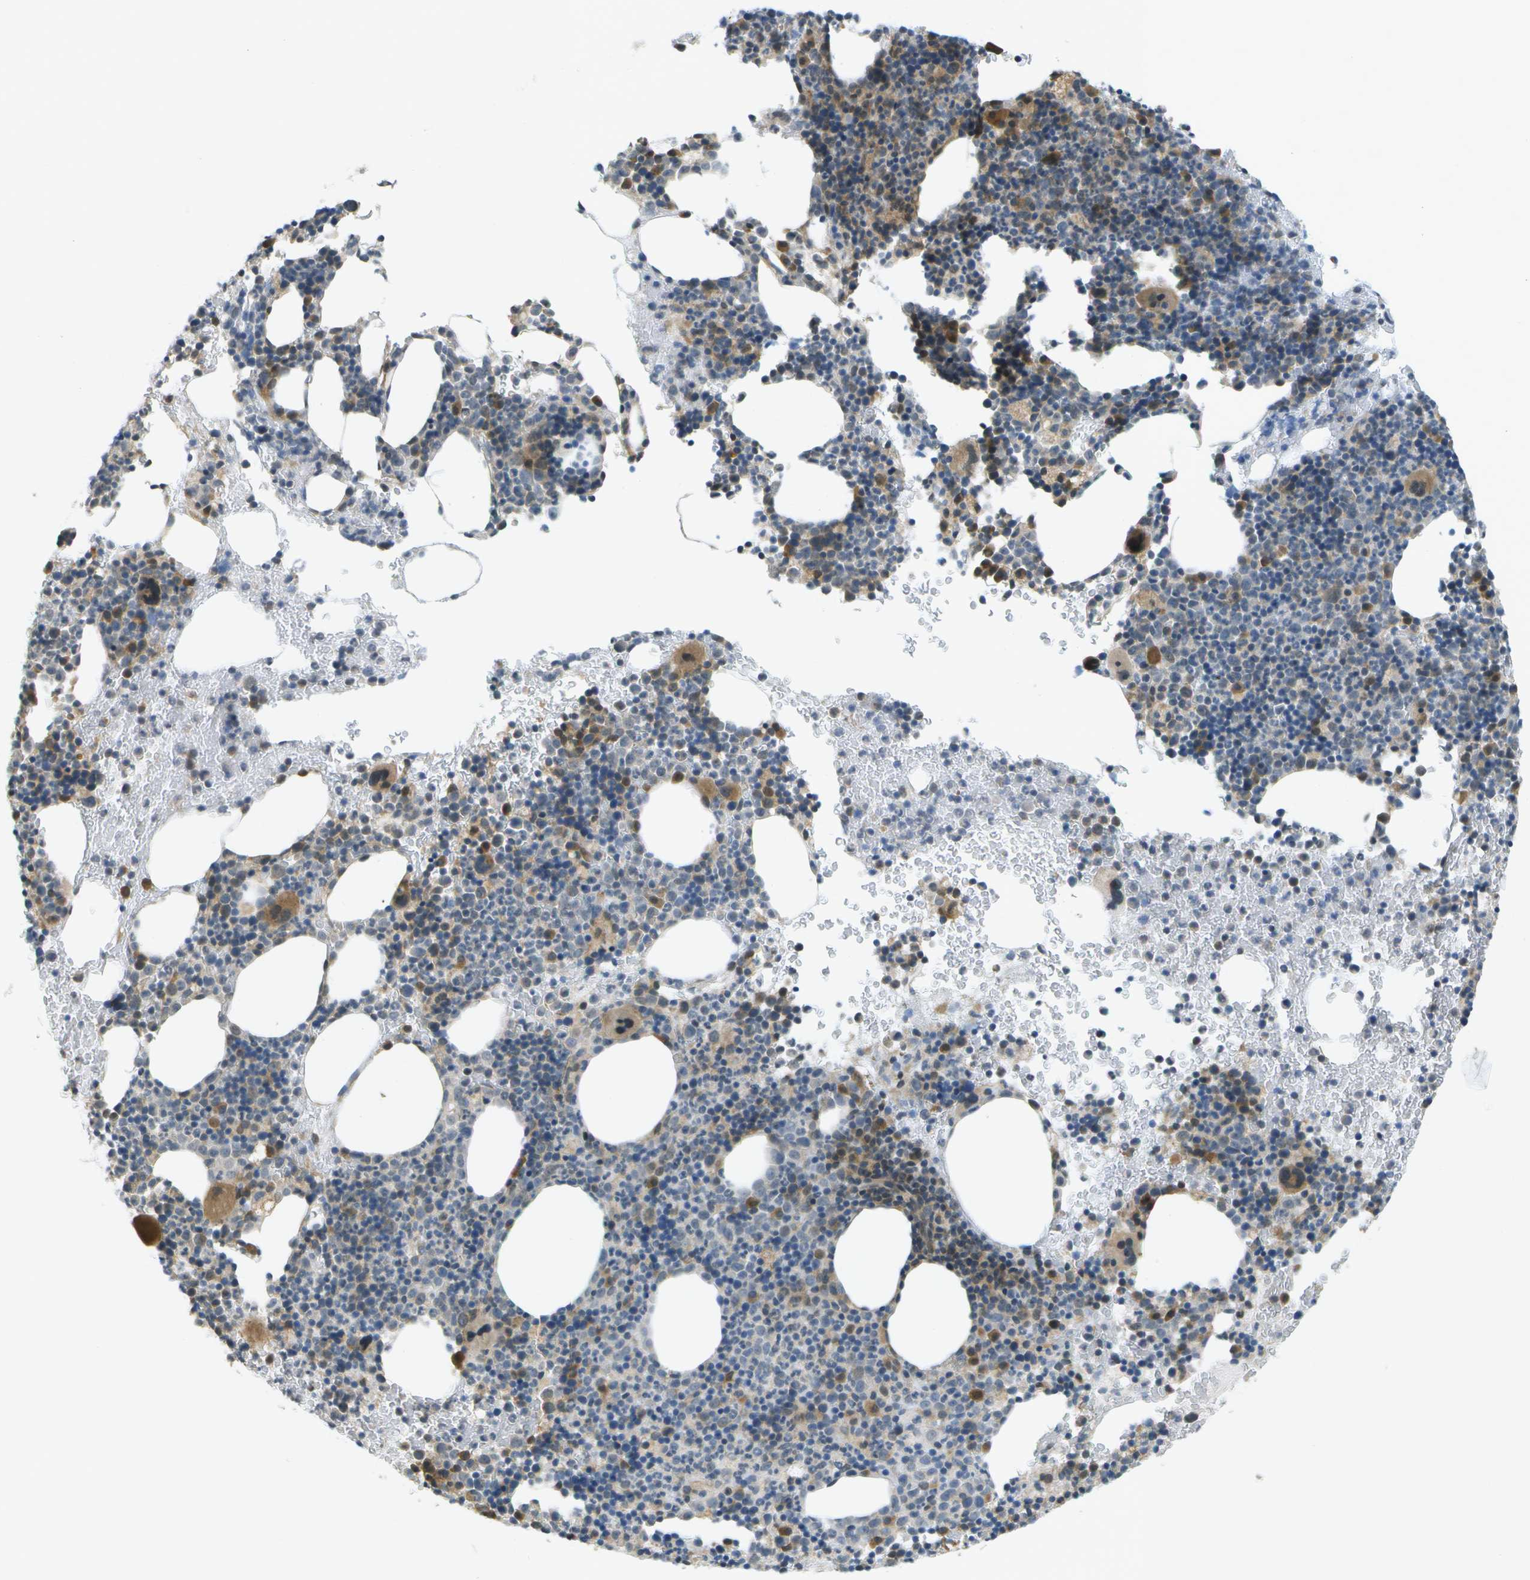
{"staining": {"intensity": "moderate", "quantity": "<25%", "location": "cytoplasmic/membranous"}, "tissue": "bone marrow", "cell_type": "Hematopoietic cells", "image_type": "normal", "snomed": [{"axis": "morphology", "description": "Normal tissue, NOS"}, {"axis": "morphology", "description": "Inflammation, NOS"}, {"axis": "topography", "description": "Bone marrow"}], "caption": "High-power microscopy captured an immunohistochemistry photomicrograph of benign bone marrow, revealing moderate cytoplasmic/membranous expression in approximately <25% of hematopoietic cells.", "gene": "WNK2", "patient": {"sex": "male", "age": 72}}